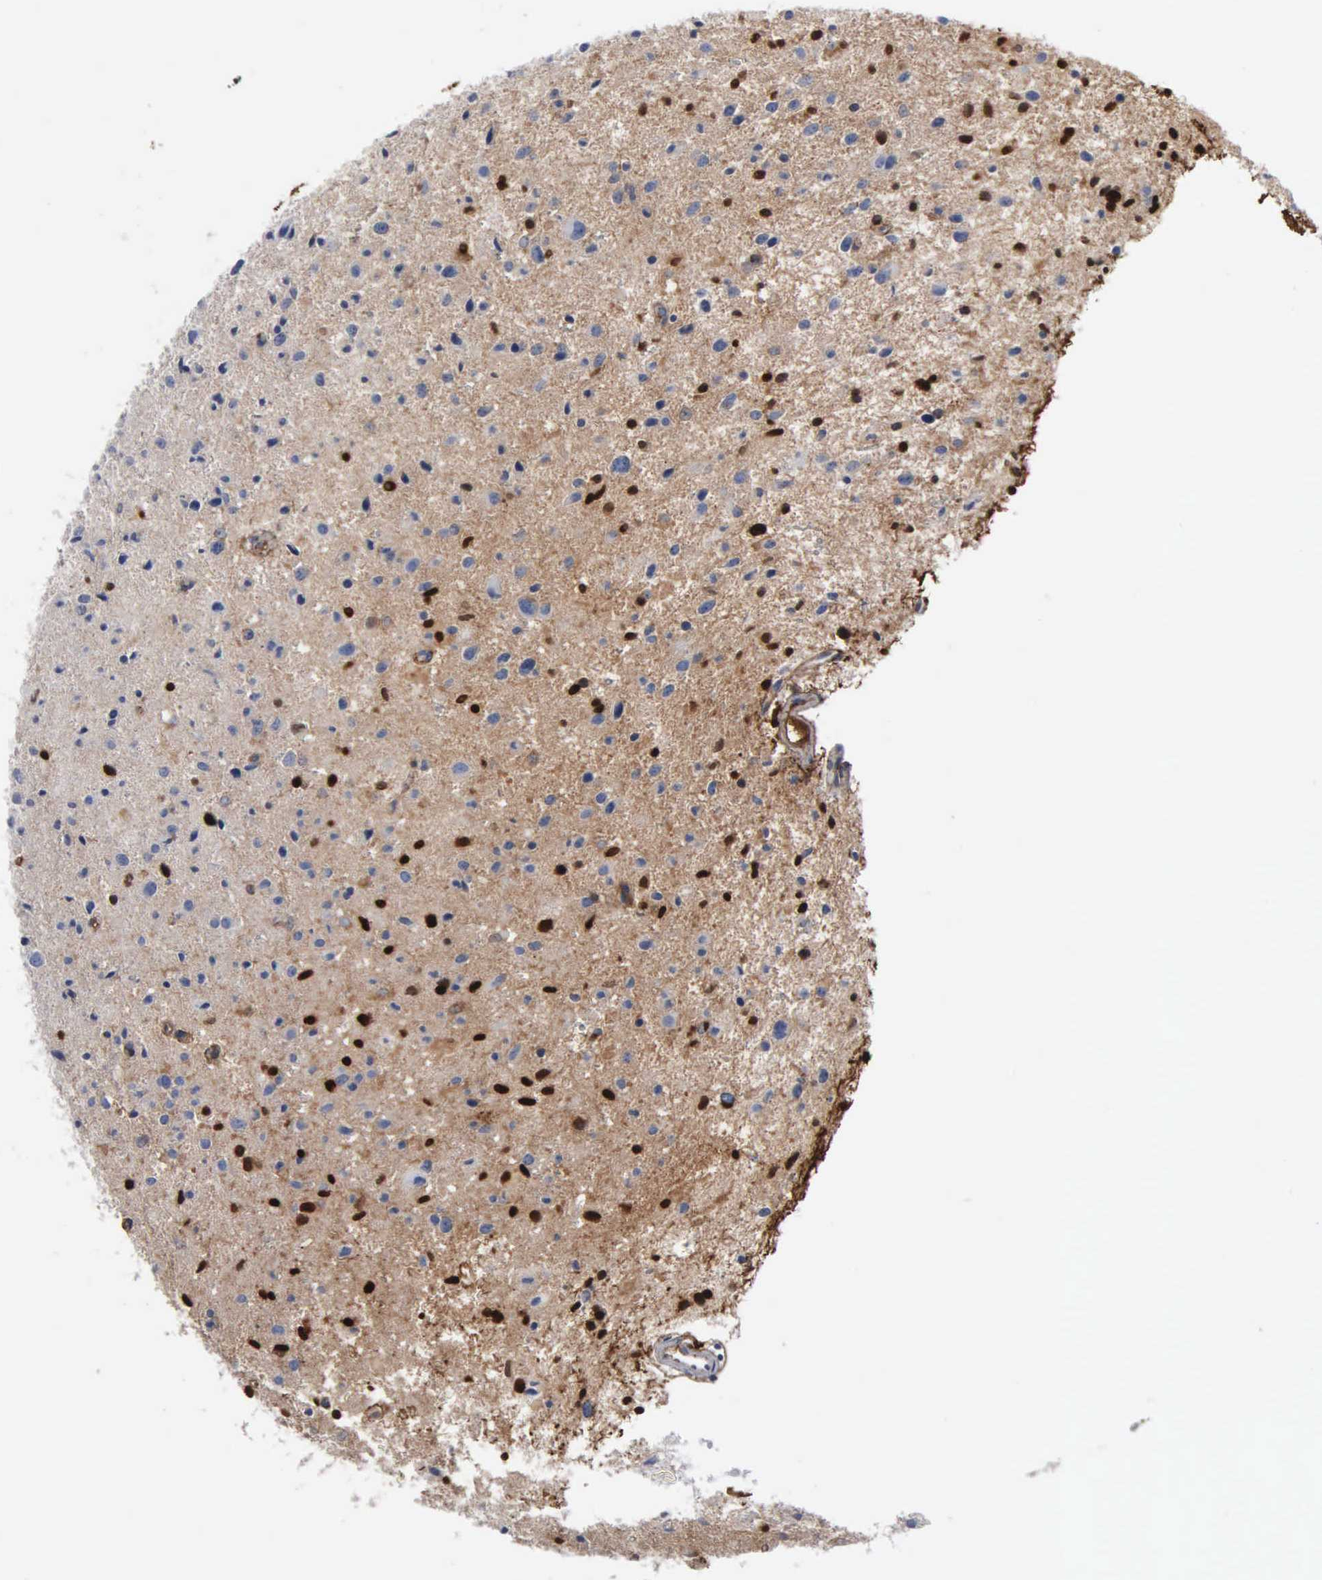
{"staining": {"intensity": "strong", "quantity": "25%-75%", "location": "nuclear"}, "tissue": "glioma", "cell_type": "Tumor cells", "image_type": "cancer", "snomed": [{"axis": "morphology", "description": "Glioma, malignant, Low grade"}, {"axis": "topography", "description": "Brain"}], "caption": "Glioma stained with a brown dye displays strong nuclear positive staining in about 25%-75% of tumor cells.", "gene": "FN1", "patient": {"sex": "female", "age": 46}}